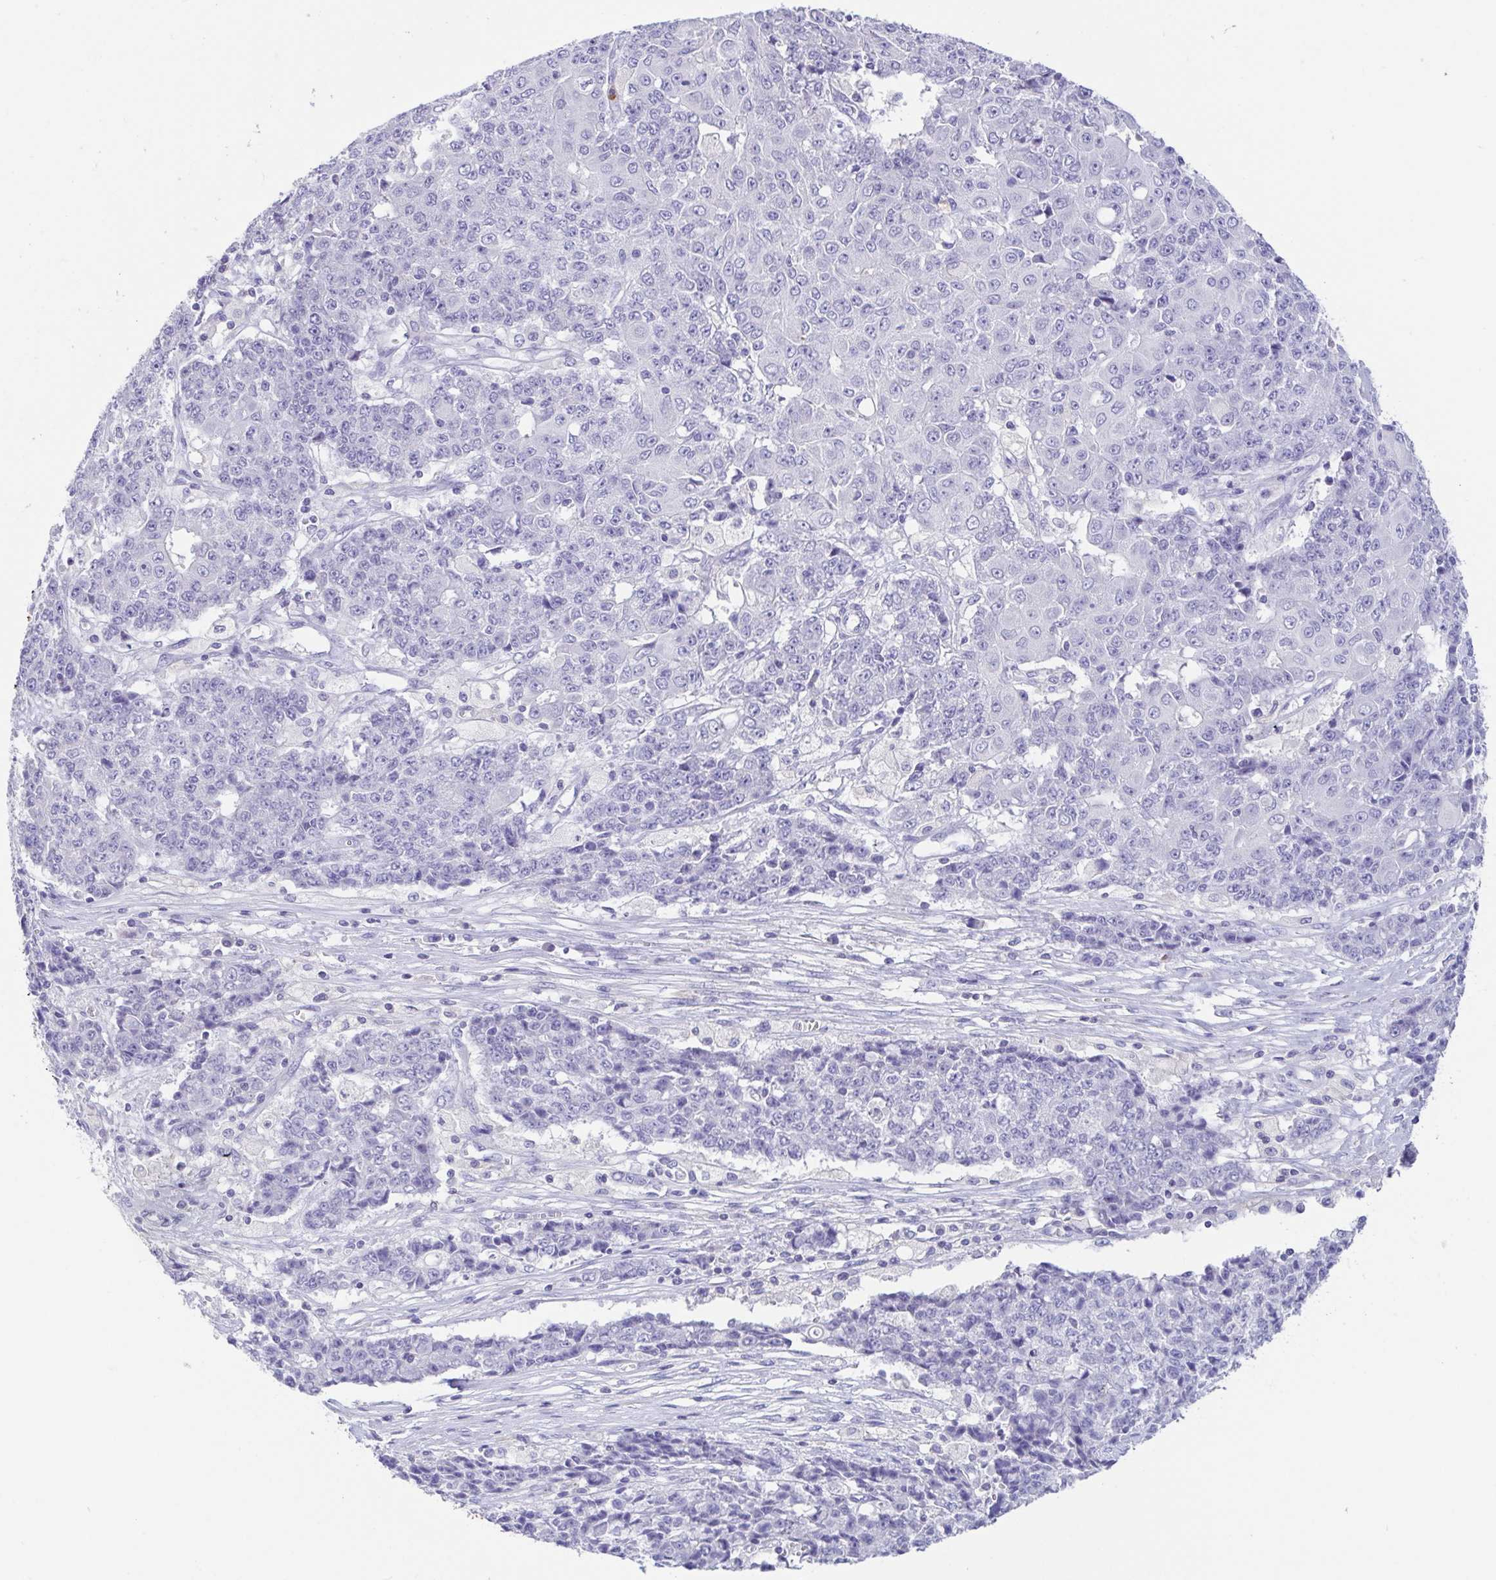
{"staining": {"intensity": "negative", "quantity": "none", "location": "none"}, "tissue": "ovarian cancer", "cell_type": "Tumor cells", "image_type": "cancer", "snomed": [{"axis": "morphology", "description": "Carcinoma, endometroid"}, {"axis": "topography", "description": "Ovary"}], "caption": "Protein analysis of ovarian endometroid carcinoma demonstrates no significant staining in tumor cells.", "gene": "ARPP21", "patient": {"sex": "female", "age": 42}}